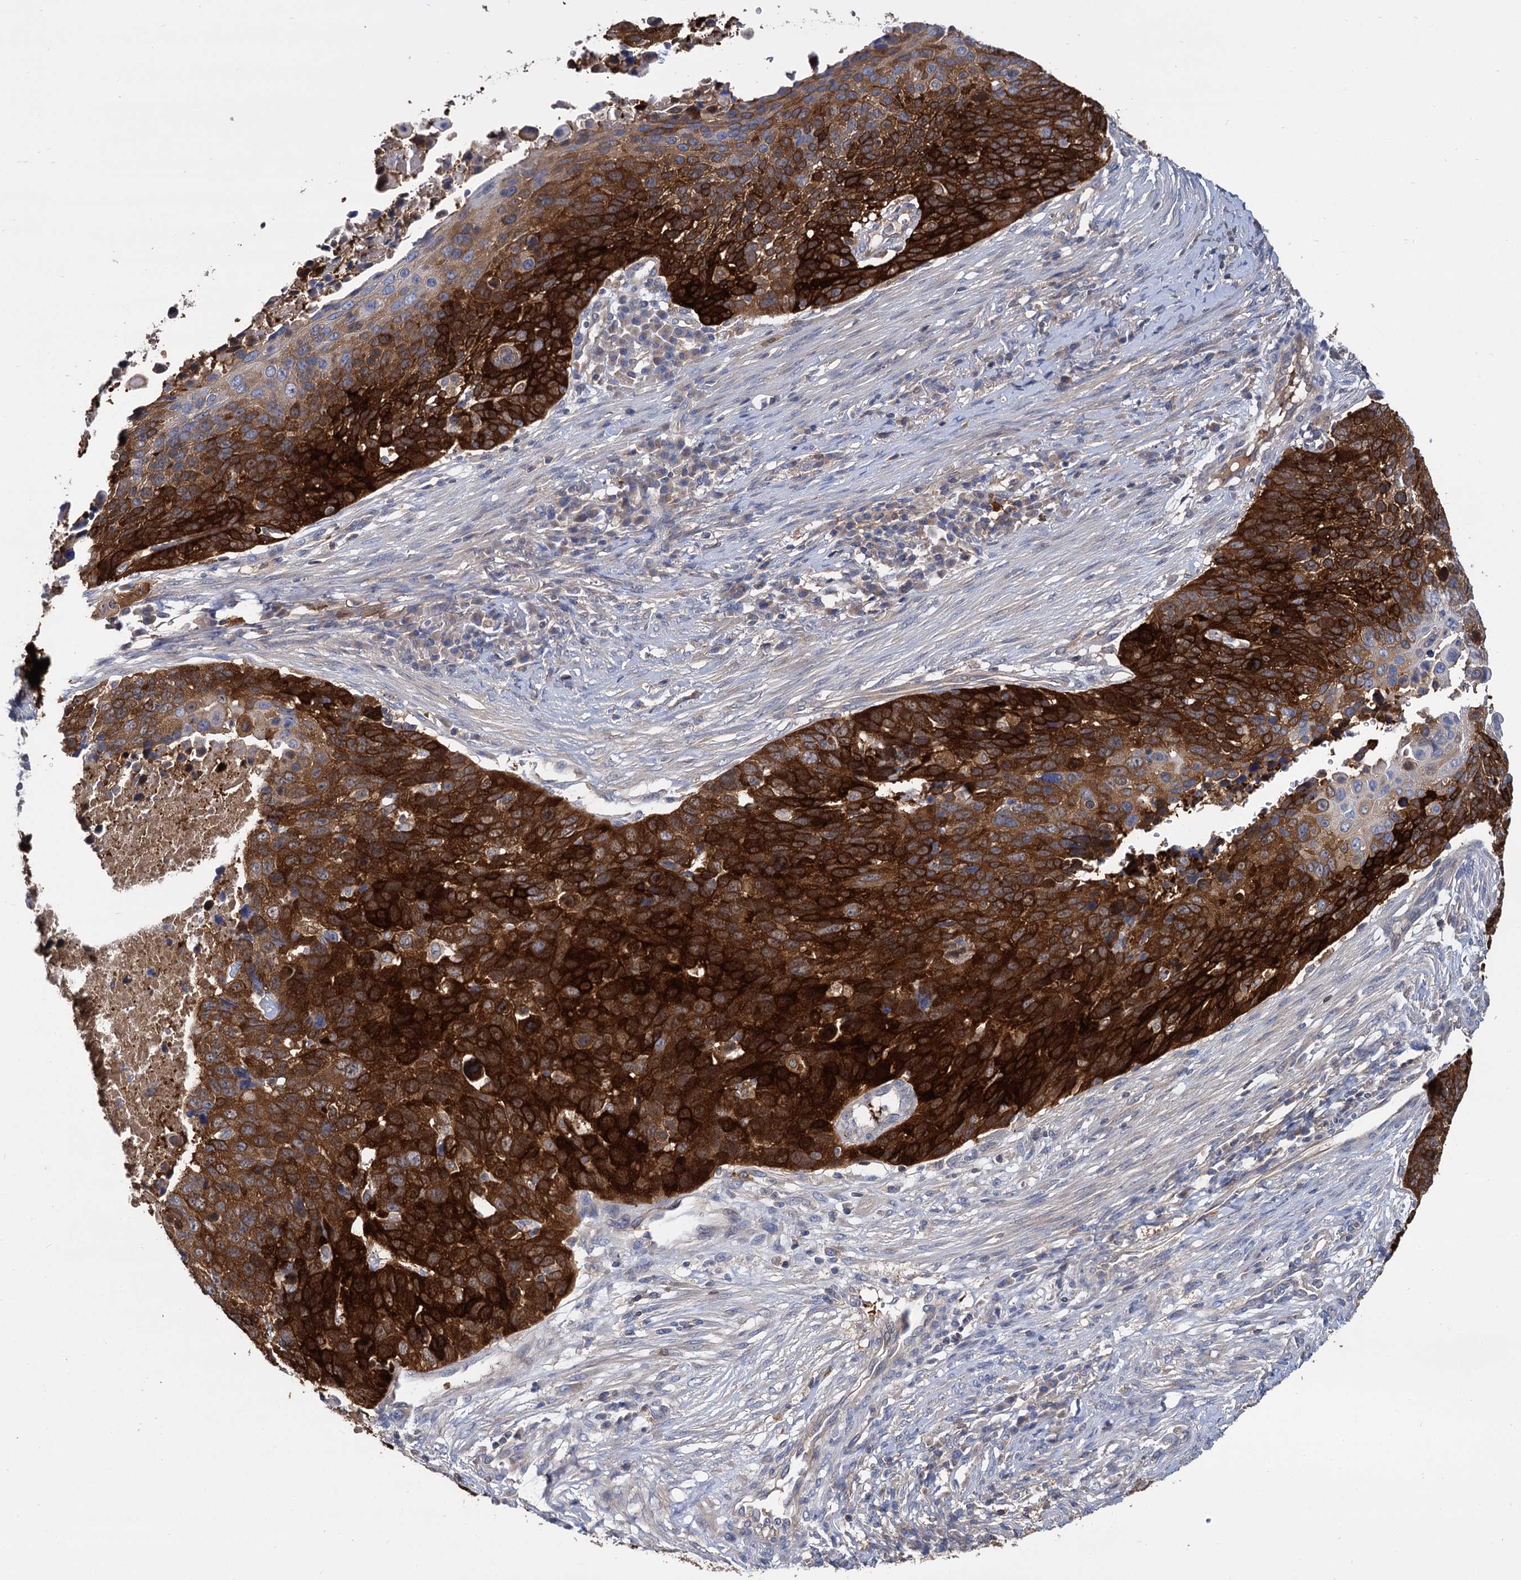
{"staining": {"intensity": "strong", "quantity": ">75%", "location": "cytoplasmic/membranous"}, "tissue": "lung cancer", "cell_type": "Tumor cells", "image_type": "cancer", "snomed": [{"axis": "morphology", "description": "Normal tissue, NOS"}, {"axis": "morphology", "description": "Squamous cell carcinoma, NOS"}, {"axis": "topography", "description": "Lymph node"}, {"axis": "topography", "description": "Lung"}], "caption": "Lung cancer (squamous cell carcinoma) tissue reveals strong cytoplasmic/membranous positivity in approximately >75% of tumor cells", "gene": "GCLC", "patient": {"sex": "male", "age": 66}}